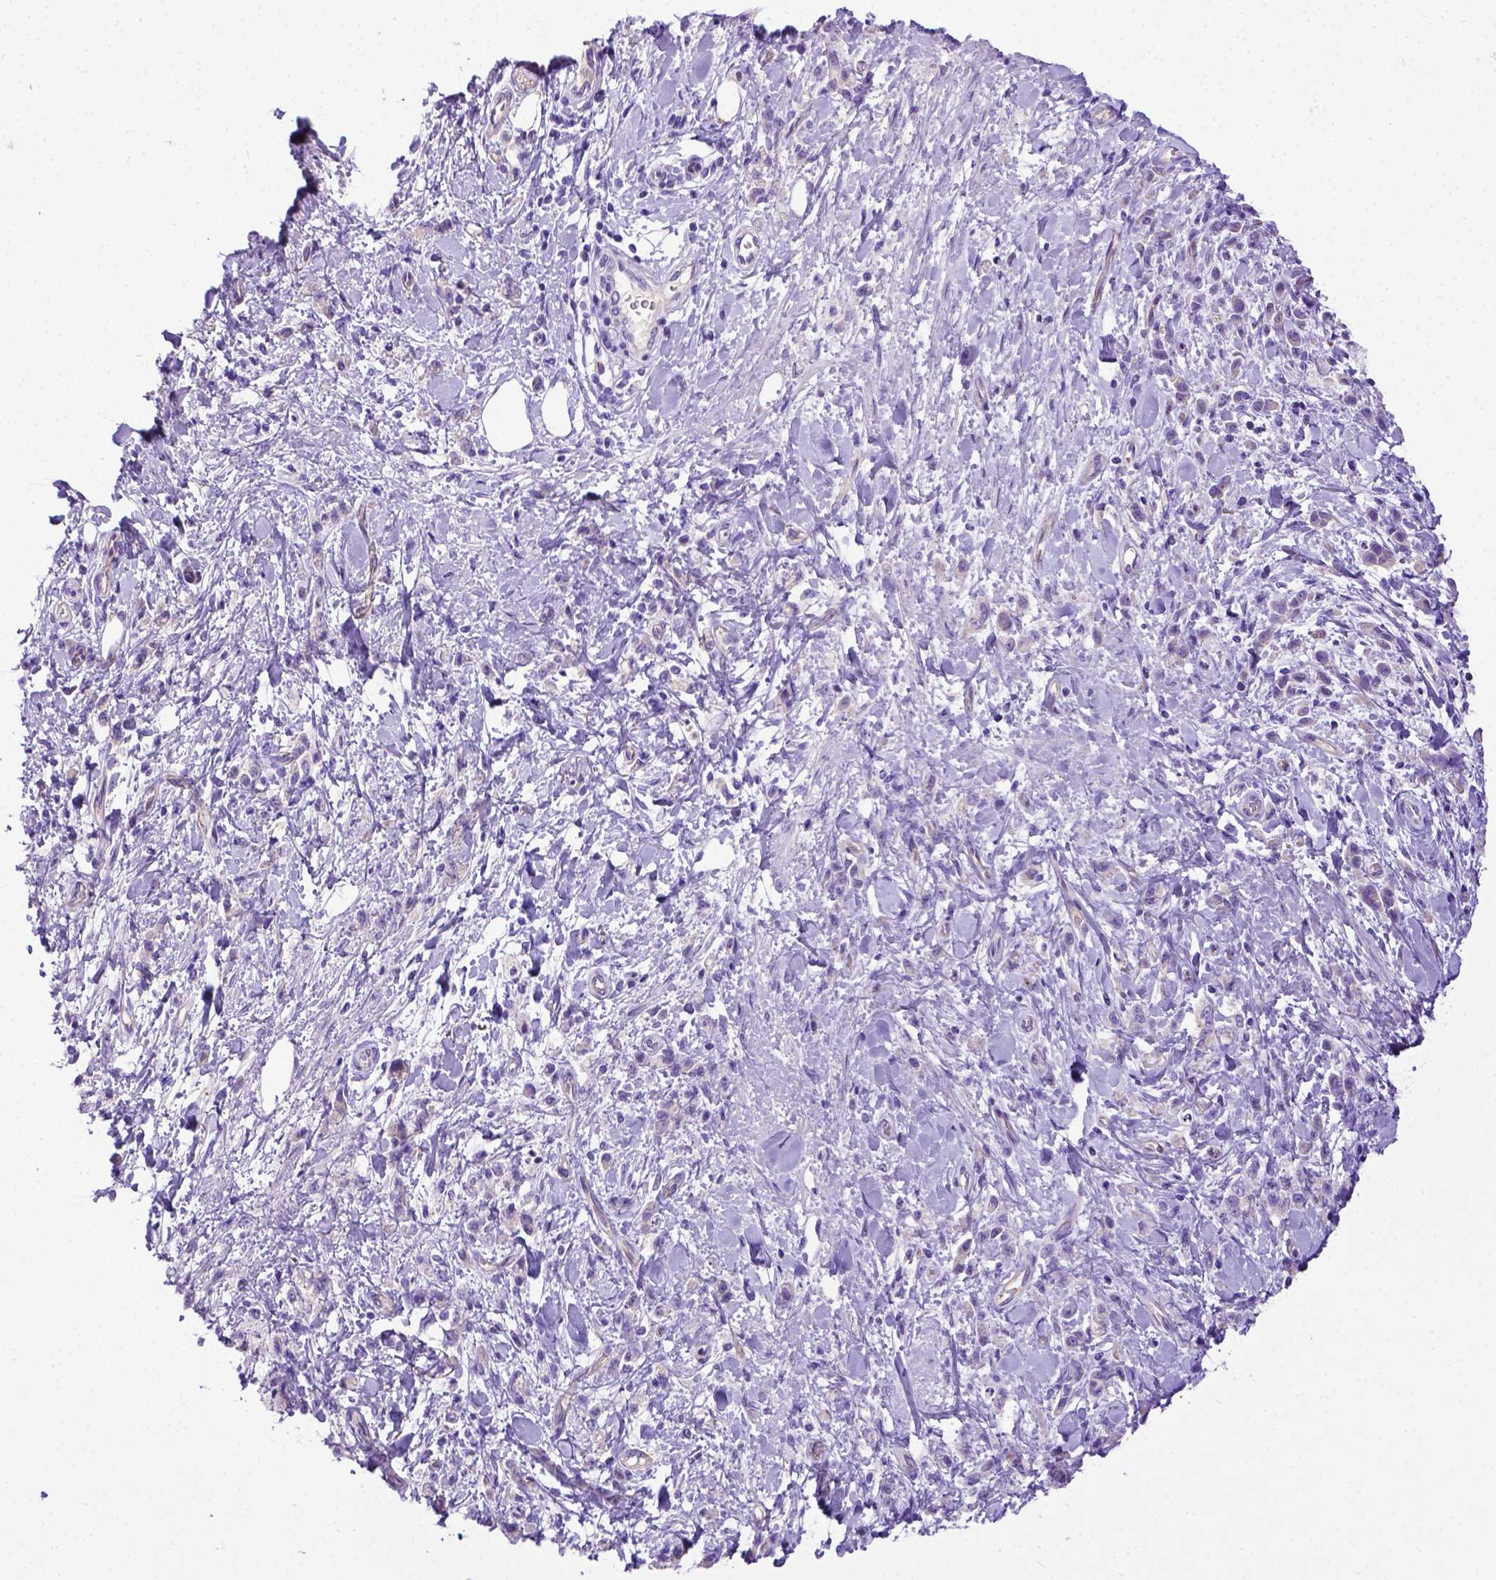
{"staining": {"intensity": "negative", "quantity": "none", "location": "none"}, "tissue": "stomach cancer", "cell_type": "Tumor cells", "image_type": "cancer", "snomed": [{"axis": "morphology", "description": "Adenocarcinoma, NOS"}, {"axis": "topography", "description": "Stomach"}], "caption": "Tumor cells are negative for protein expression in human adenocarcinoma (stomach). Nuclei are stained in blue.", "gene": "LRRC18", "patient": {"sex": "male", "age": 77}}